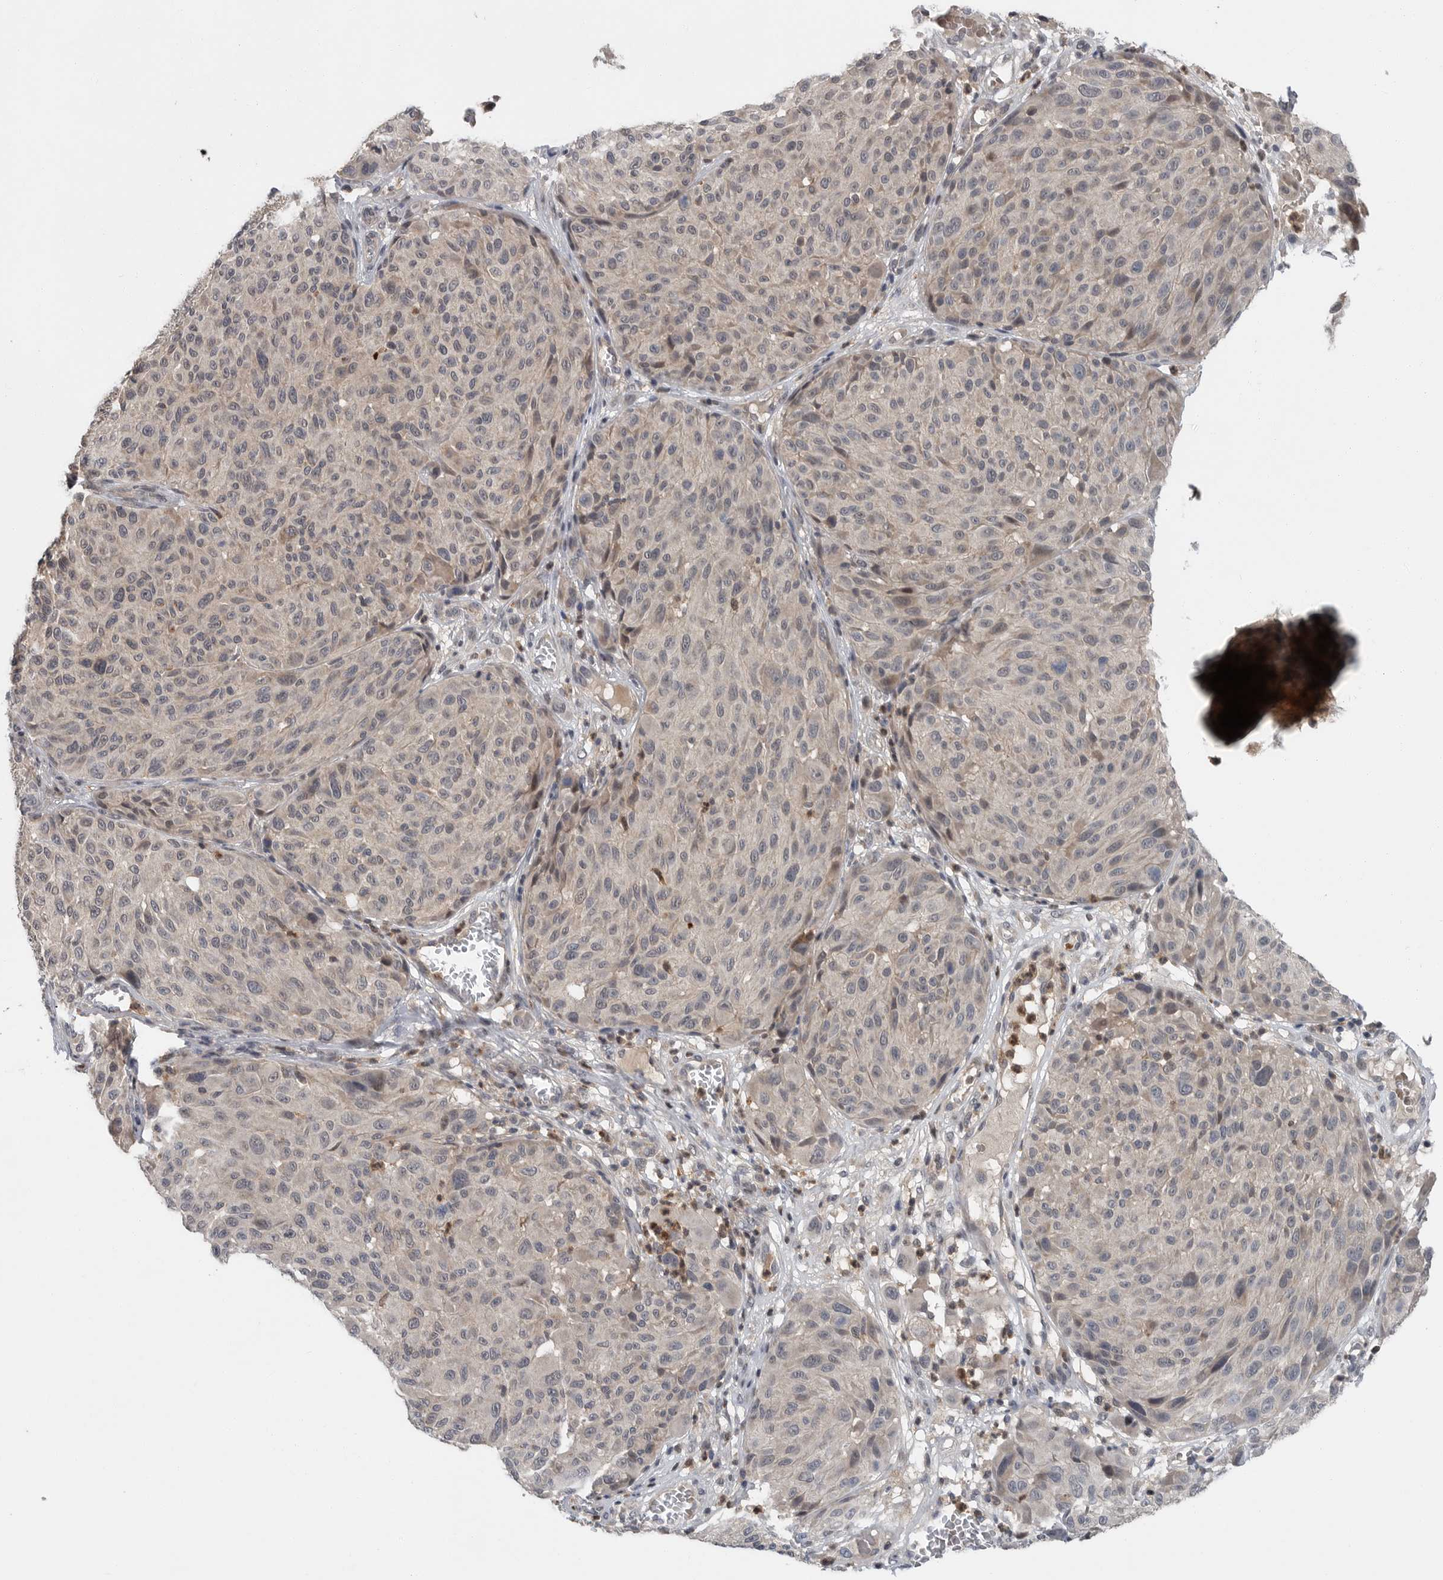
{"staining": {"intensity": "negative", "quantity": "none", "location": "none"}, "tissue": "melanoma", "cell_type": "Tumor cells", "image_type": "cancer", "snomed": [{"axis": "morphology", "description": "Malignant melanoma, NOS"}, {"axis": "topography", "description": "Skin"}], "caption": "Malignant melanoma was stained to show a protein in brown. There is no significant staining in tumor cells.", "gene": "SCP2", "patient": {"sex": "male", "age": 83}}